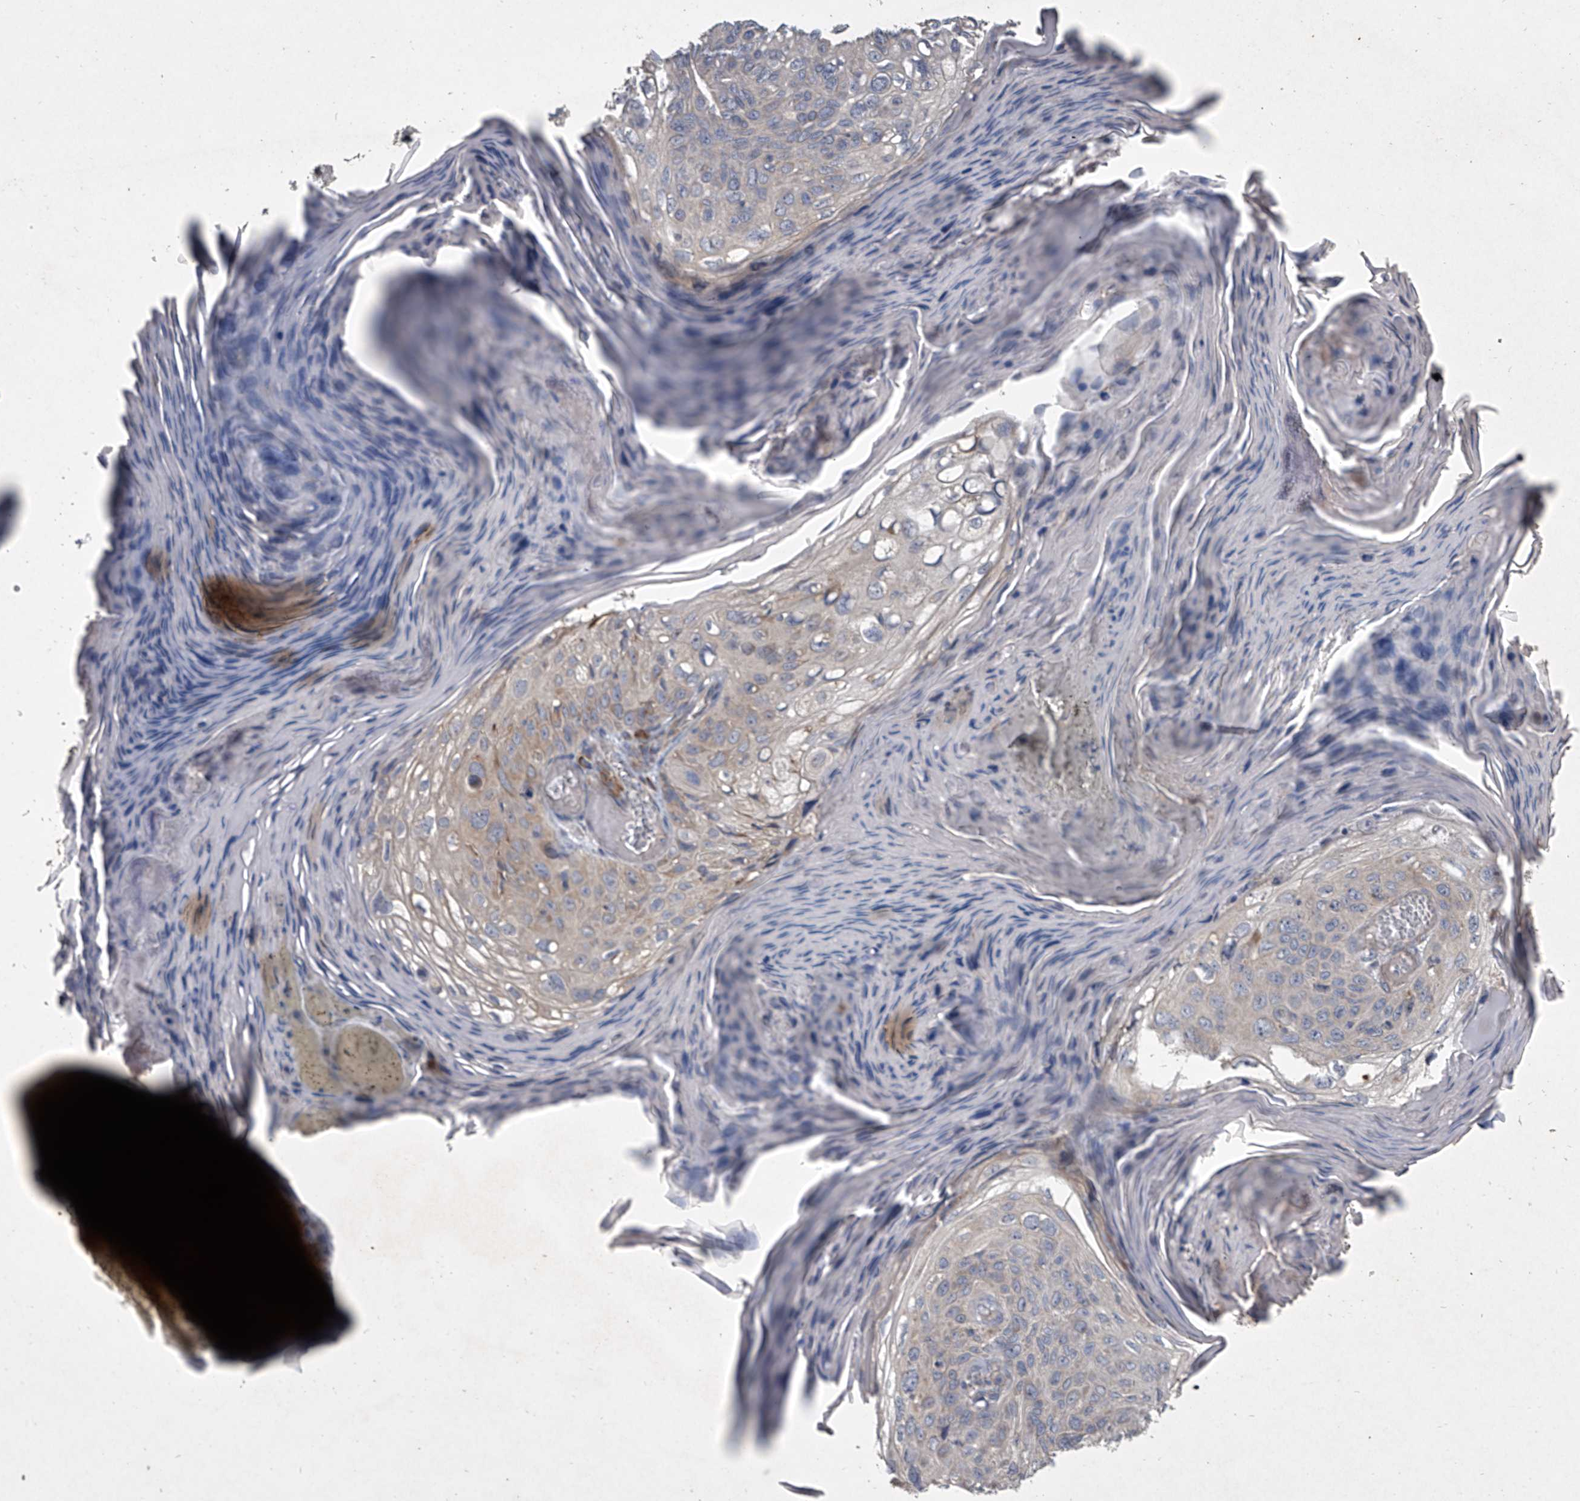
{"staining": {"intensity": "negative", "quantity": "none", "location": "none"}, "tissue": "skin cancer", "cell_type": "Tumor cells", "image_type": "cancer", "snomed": [{"axis": "morphology", "description": "Squamous cell carcinoma, NOS"}, {"axis": "topography", "description": "Skin"}], "caption": "Immunohistochemistry (IHC) image of neoplastic tissue: human skin squamous cell carcinoma stained with DAB (3,3'-diaminobenzidine) displays no significant protein expression in tumor cells.", "gene": "DOCK9", "patient": {"sex": "female", "age": 90}}